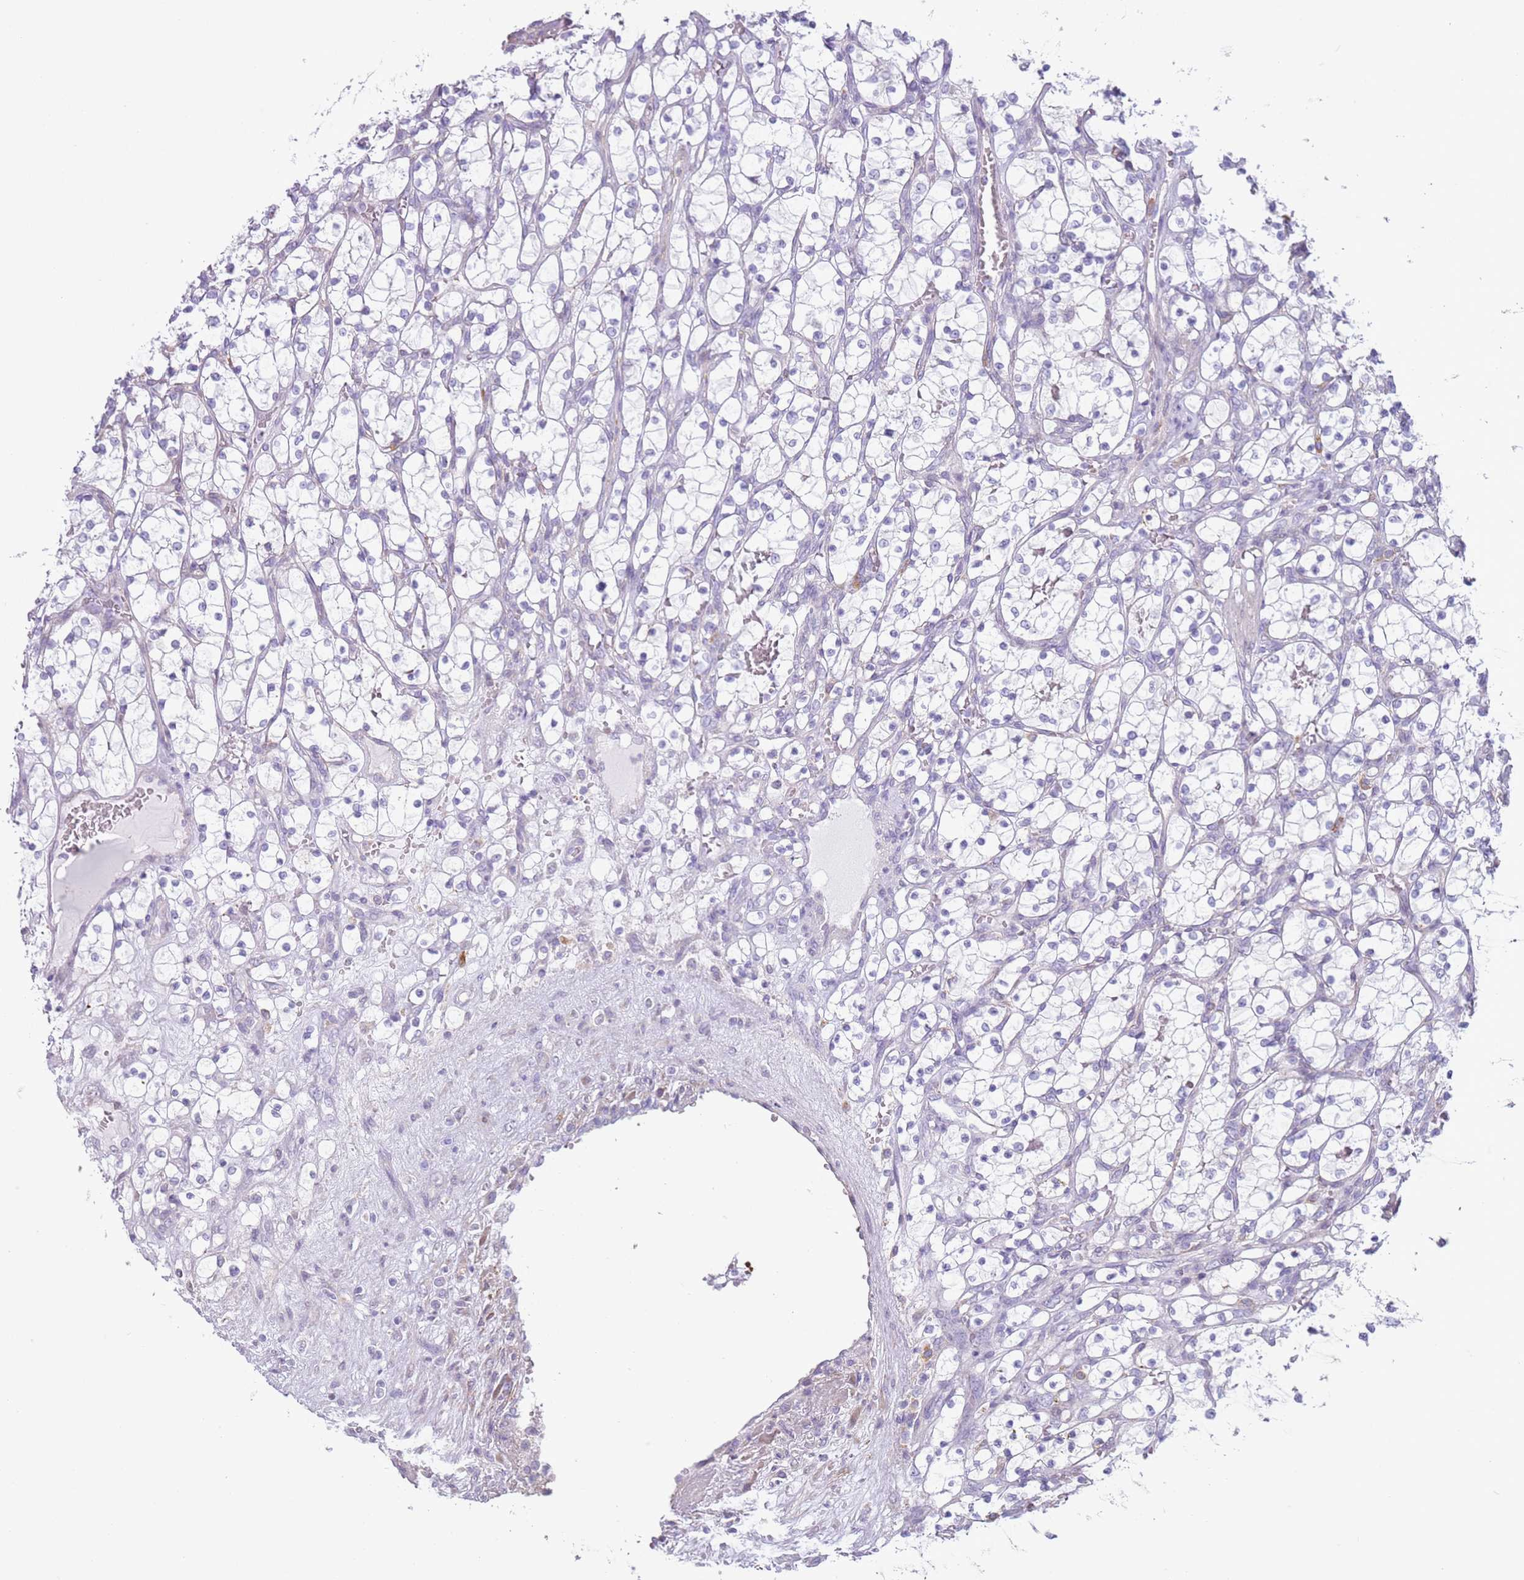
{"staining": {"intensity": "negative", "quantity": "none", "location": "none"}, "tissue": "renal cancer", "cell_type": "Tumor cells", "image_type": "cancer", "snomed": [{"axis": "morphology", "description": "Adenocarcinoma, NOS"}, {"axis": "topography", "description": "Kidney"}], "caption": "Immunohistochemical staining of renal cancer demonstrates no significant staining in tumor cells.", "gene": "OAF", "patient": {"sex": "female", "age": 69}}